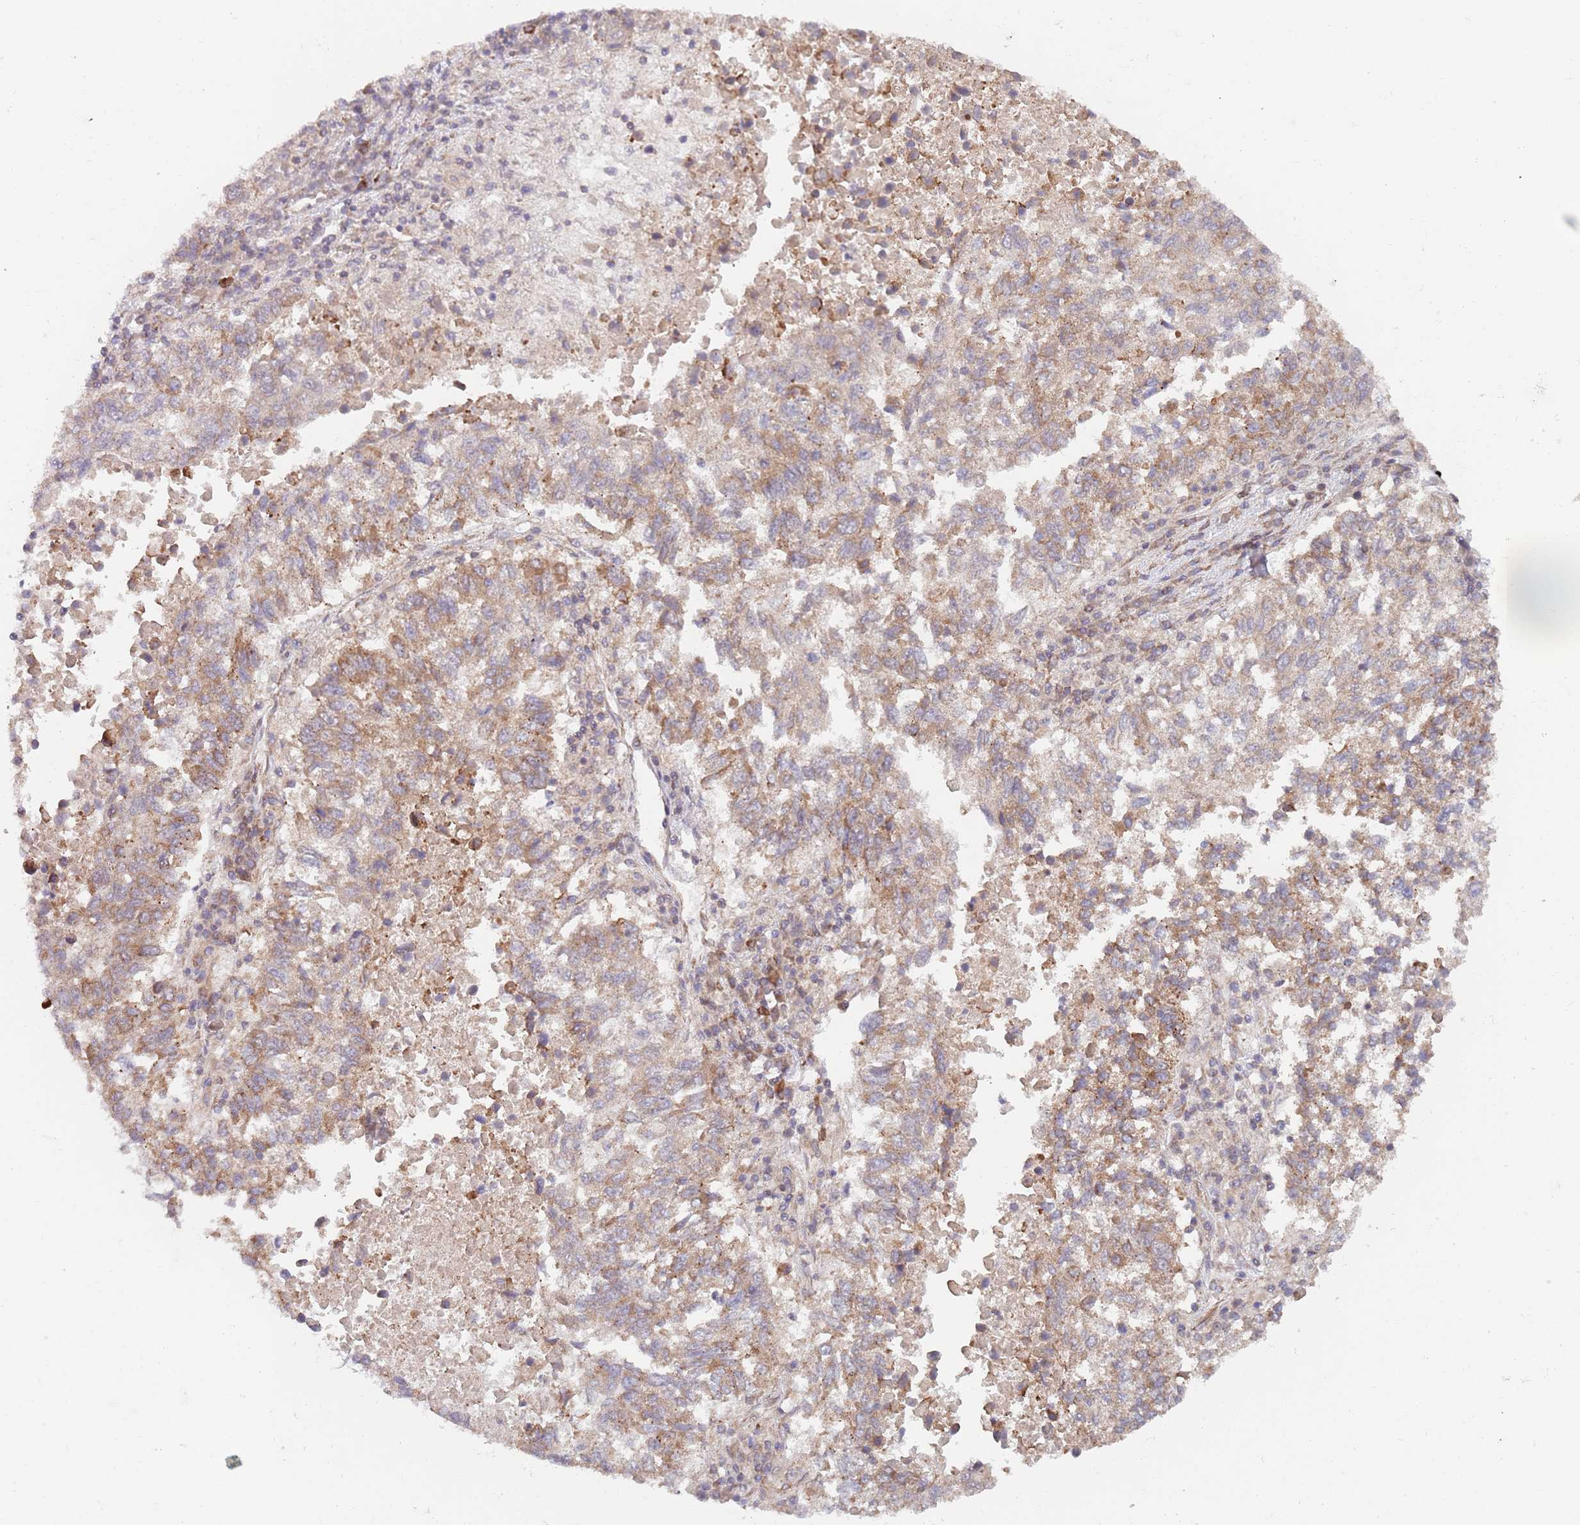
{"staining": {"intensity": "moderate", "quantity": "25%-75%", "location": "cytoplasmic/membranous"}, "tissue": "lung cancer", "cell_type": "Tumor cells", "image_type": "cancer", "snomed": [{"axis": "morphology", "description": "Squamous cell carcinoma, NOS"}, {"axis": "topography", "description": "Lung"}], "caption": "The immunohistochemical stain labels moderate cytoplasmic/membranous expression in tumor cells of lung cancer (squamous cell carcinoma) tissue.", "gene": "CHD9", "patient": {"sex": "male", "age": 73}}